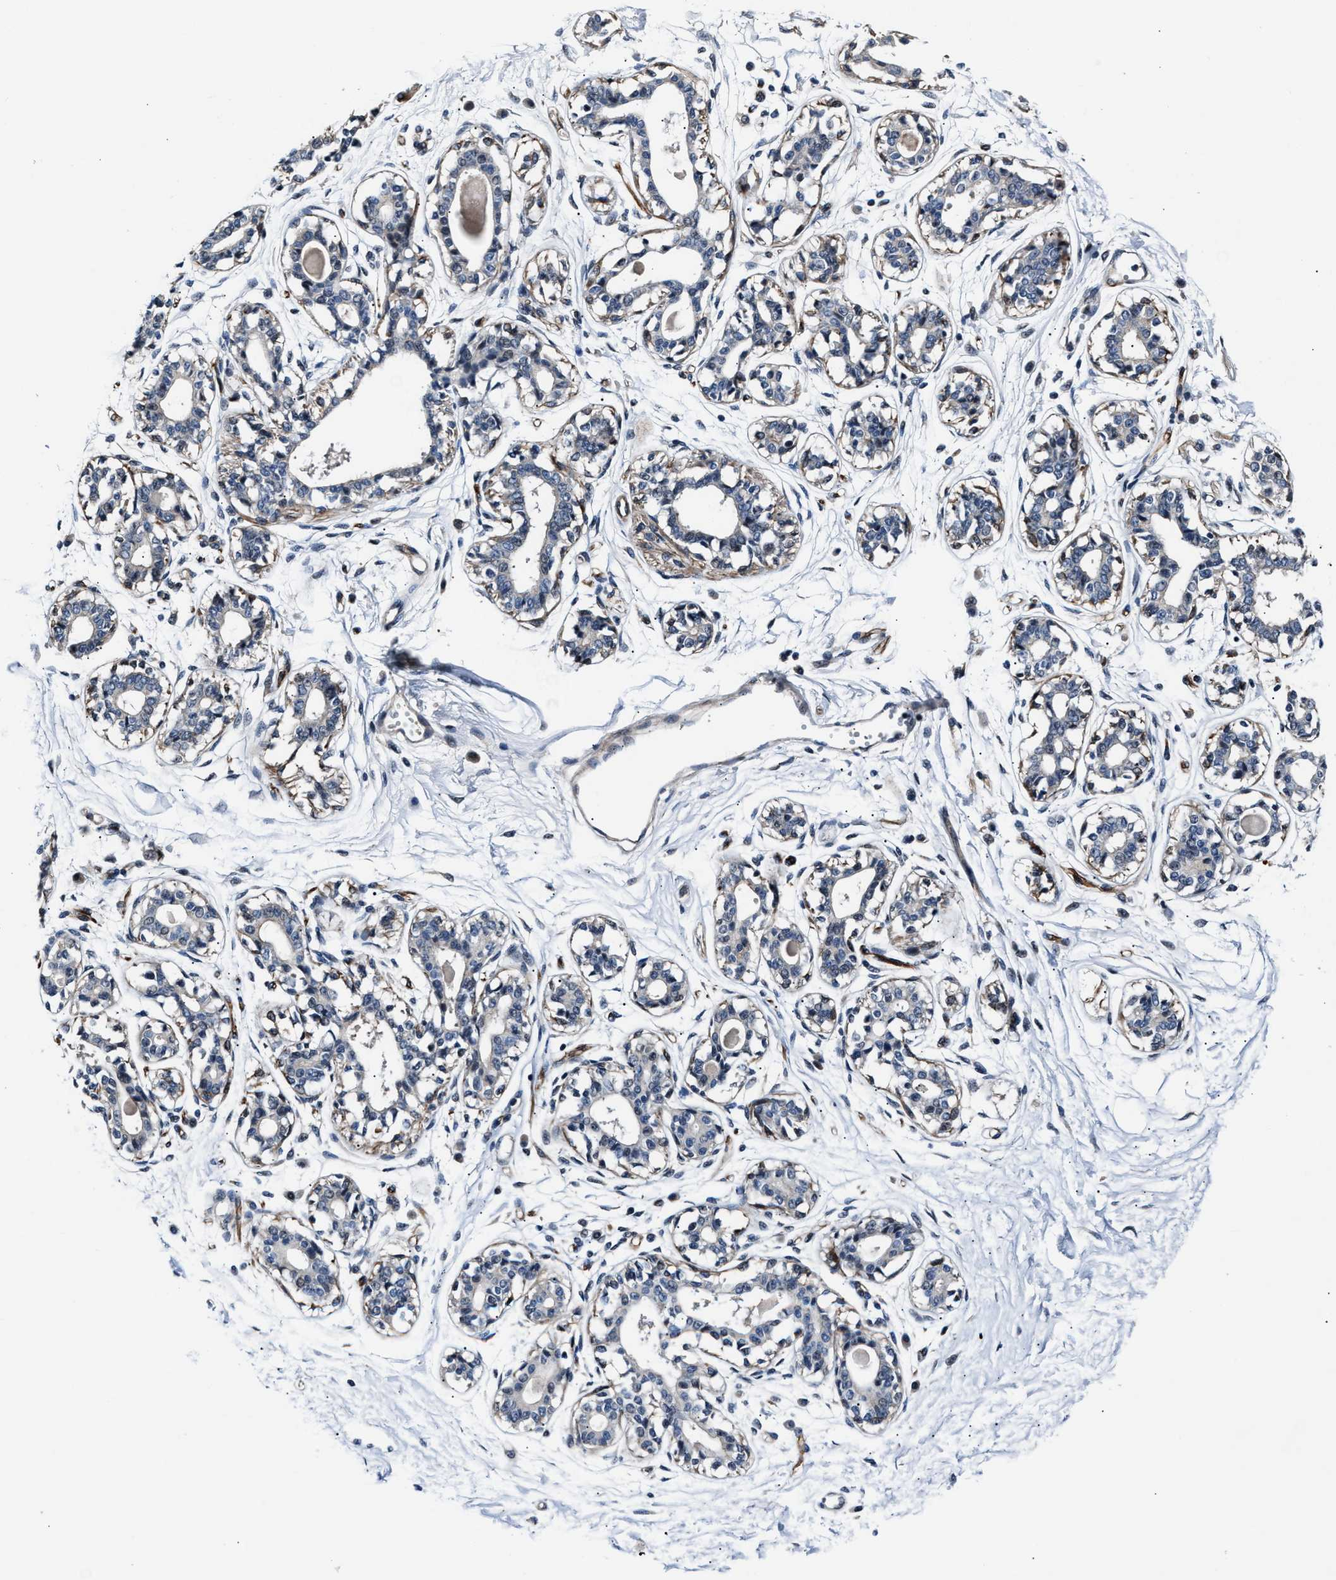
{"staining": {"intensity": "negative", "quantity": "none", "location": "none"}, "tissue": "breast", "cell_type": "Adipocytes", "image_type": "normal", "snomed": [{"axis": "morphology", "description": "Normal tissue, NOS"}, {"axis": "topography", "description": "Breast"}], "caption": "Adipocytes show no significant protein positivity in benign breast. The staining is performed using DAB brown chromogen with nuclei counter-stained in using hematoxylin.", "gene": "MPDZ", "patient": {"sex": "female", "age": 45}}